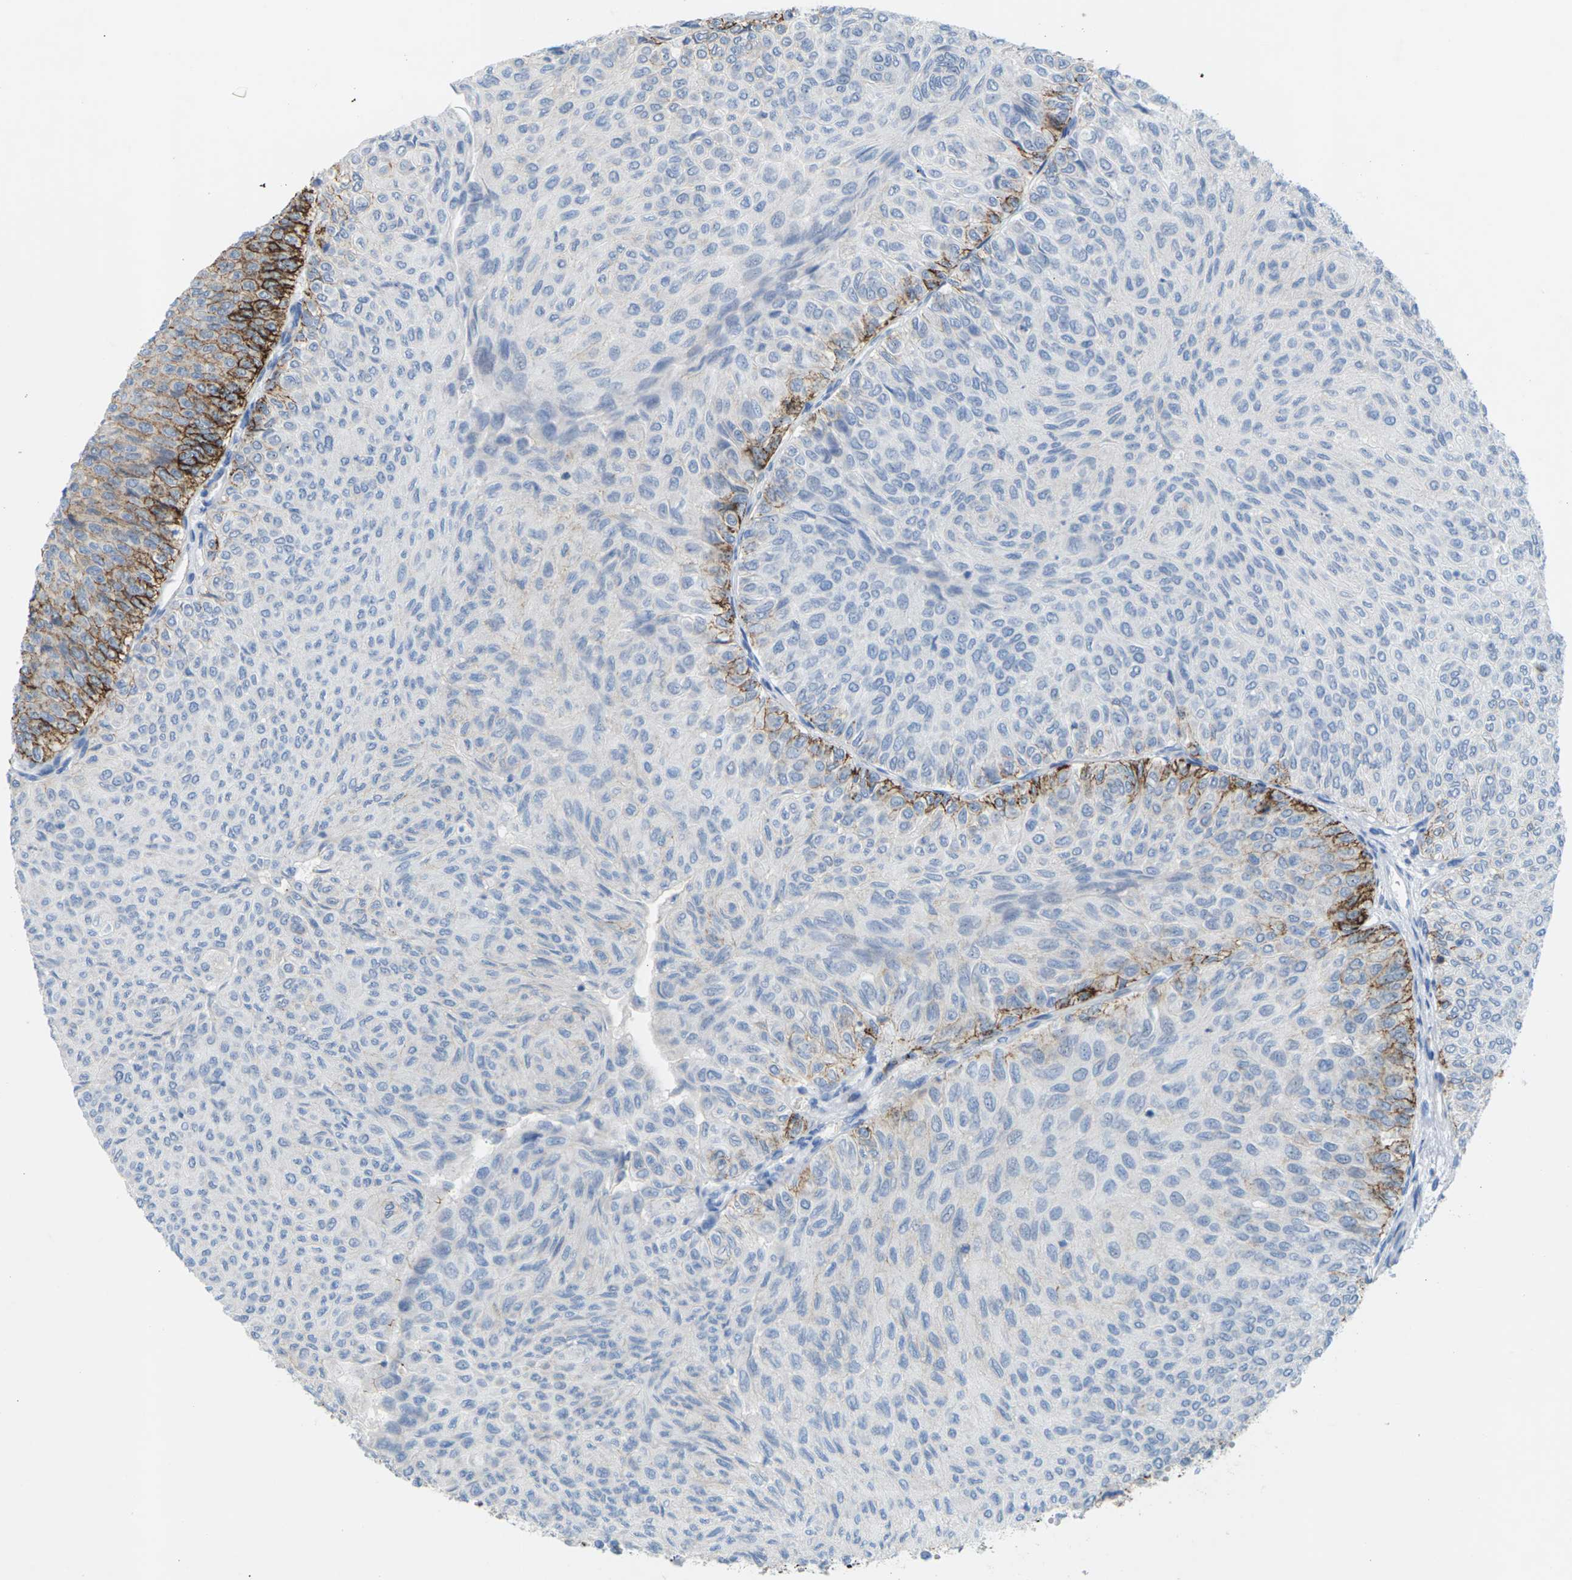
{"staining": {"intensity": "strong", "quantity": "<25%", "location": "cytoplasmic/membranous"}, "tissue": "urothelial cancer", "cell_type": "Tumor cells", "image_type": "cancer", "snomed": [{"axis": "morphology", "description": "Urothelial carcinoma, Low grade"}, {"axis": "topography", "description": "Urinary bladder"}], "caption": "Immunohistochemistry staining of urothelial cancer, which shows medium levels of strong cytoplasmic/membranous expression in about <25% of tumor cells indicating strong cytoplasmic/membranous protein expression. The staining was performed using DAB (3,3'-diaminobenzidine) (brown) for protein detection and nuclei were counterstained in hematoxylin (blue).", "gene": "CLDN3", "patient": {"sex": "male", "age": 78}}